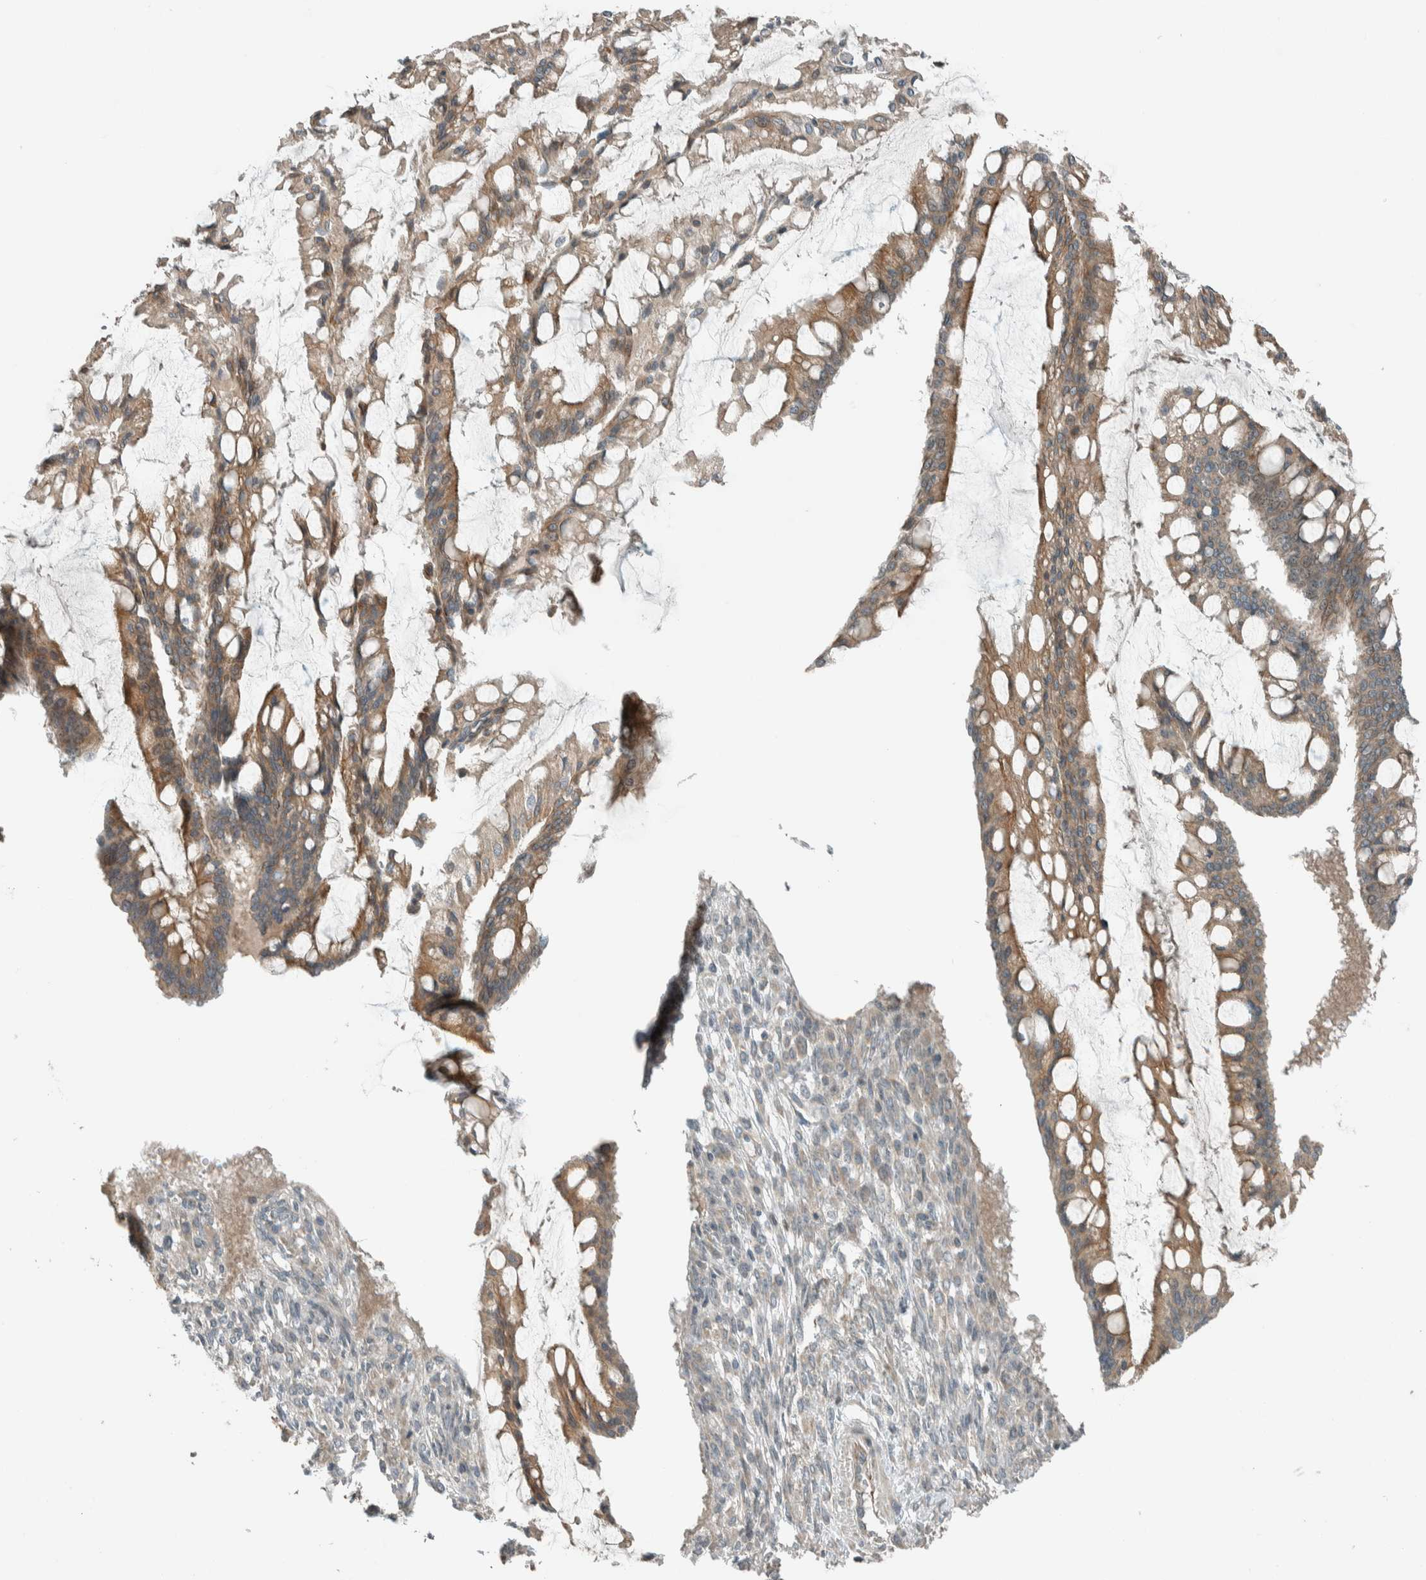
{"staining": {"intensity": "moderate", "quantity": ">75%", "location": "cytoplasmic/membranous"}, "tissue": "ovarian cancer", "cell_type": "Tumor cells", "image_type": "cancer", "snomed": [{"axis": "morphology", "description": "Cystadenocarcinoma, mucinous, NOS"}, {"axis": "topography", "description": "Ovary"}], "caption": "A medium amount of moderate cytoplasmic/membranous expression is appreciated in approximately >75% of tumor cells in ovarian cancer tissue.", "gene": "SEL1L", "patient": {"sex": "female", "age": 73}}